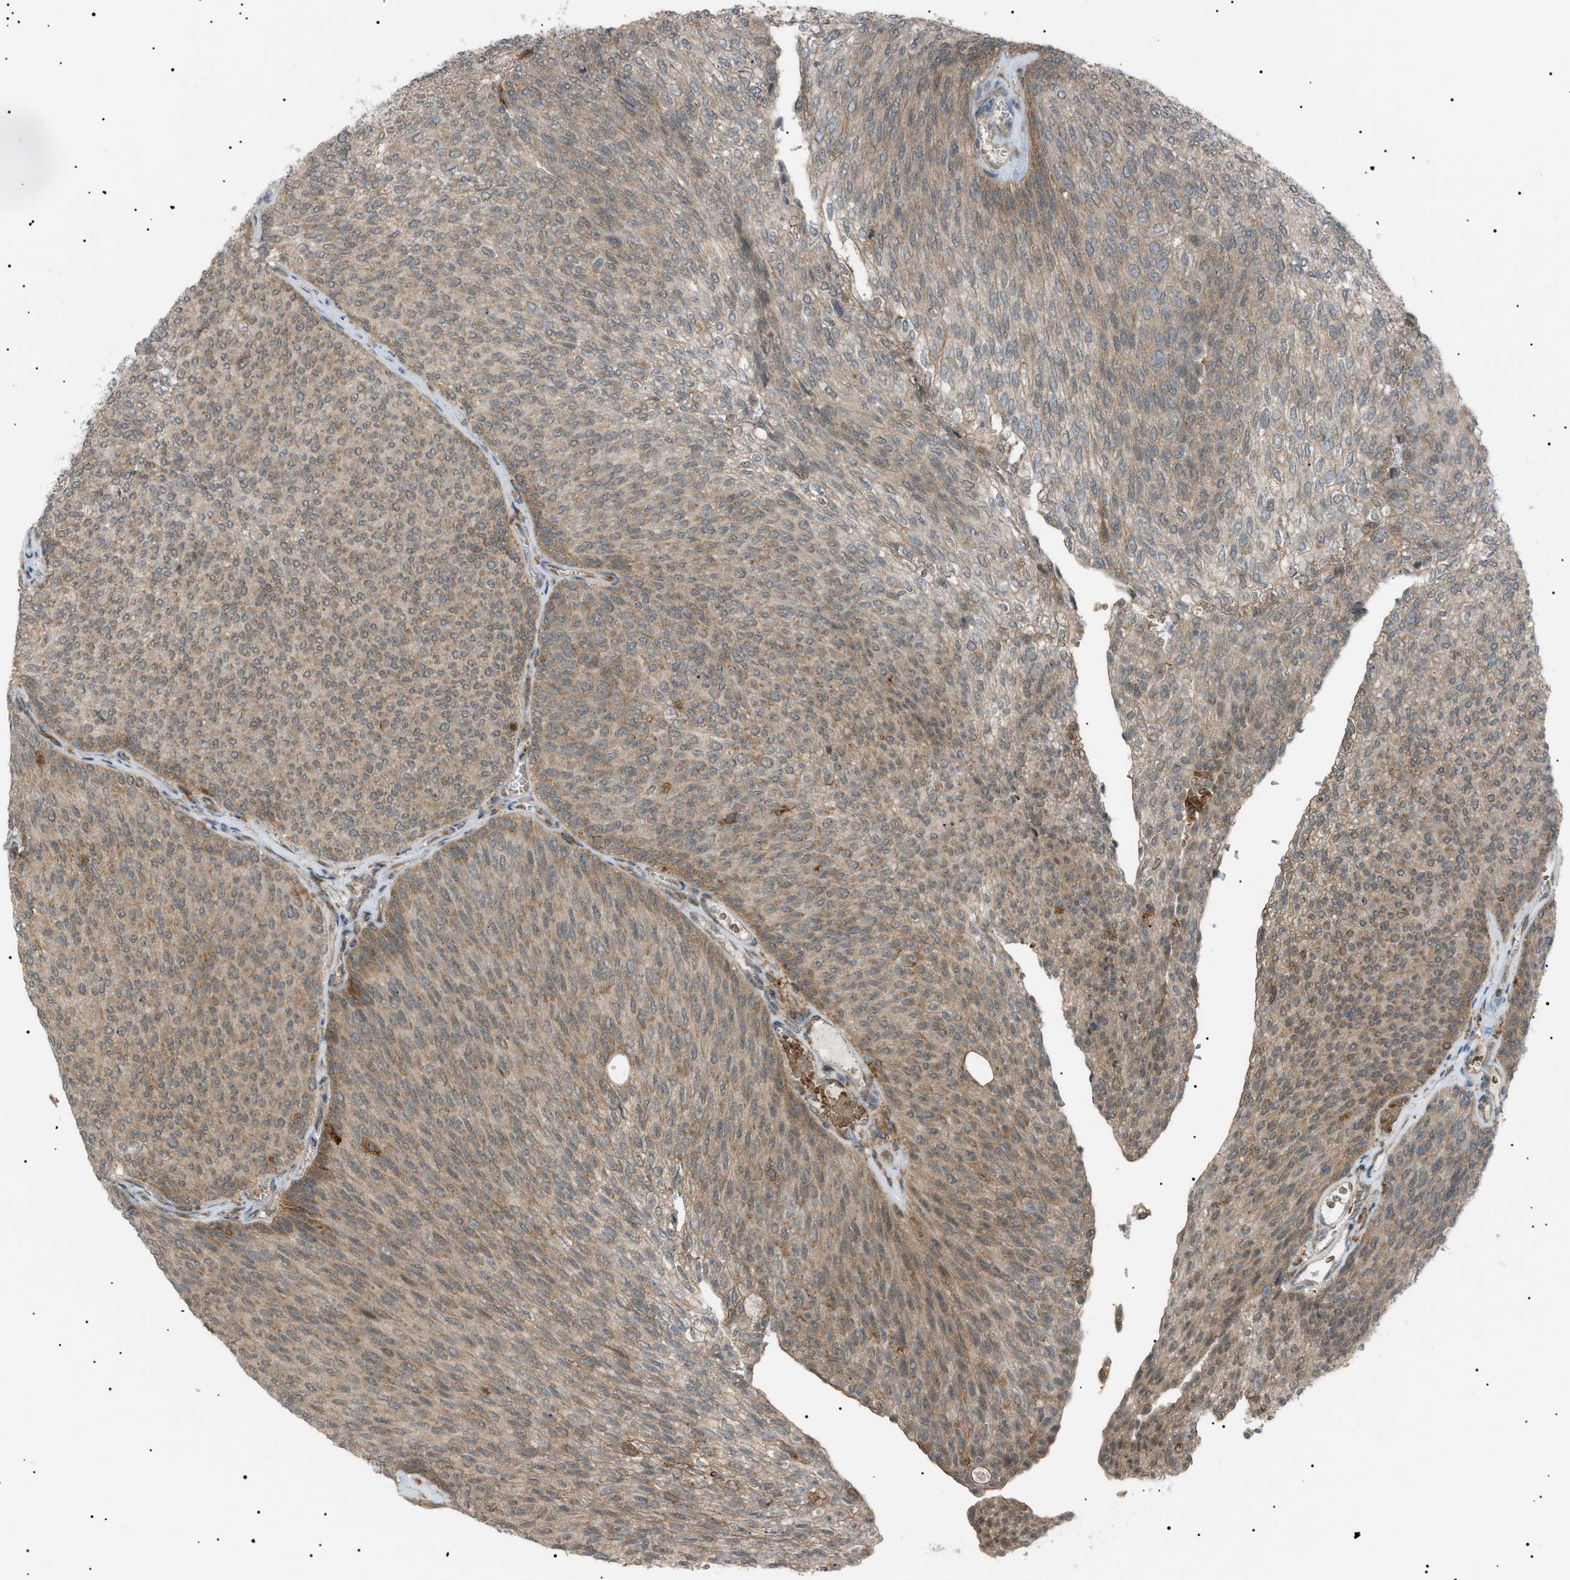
{"staining": {"intensity": "weak", "quantity": ">75%", "location": "cytoplasmic/membranous"}, "tissue": "urothelial cancer", "cell_type": "Tumor cells", "image_type": "cancer", "snomed": [{"axis": "morphology", "description": "Urothelial carcinoma, Low grade"}, {"axis": "topography", "description": "Urinary bladder"}], "caption": "A histopathology image of human urothelial cancer stained for a protein exhibits weak cytoplasmic/membranous brown staining in tumor cells.", "gene": "LPIN2", "patient": {"sex": "female", "age": 79}}